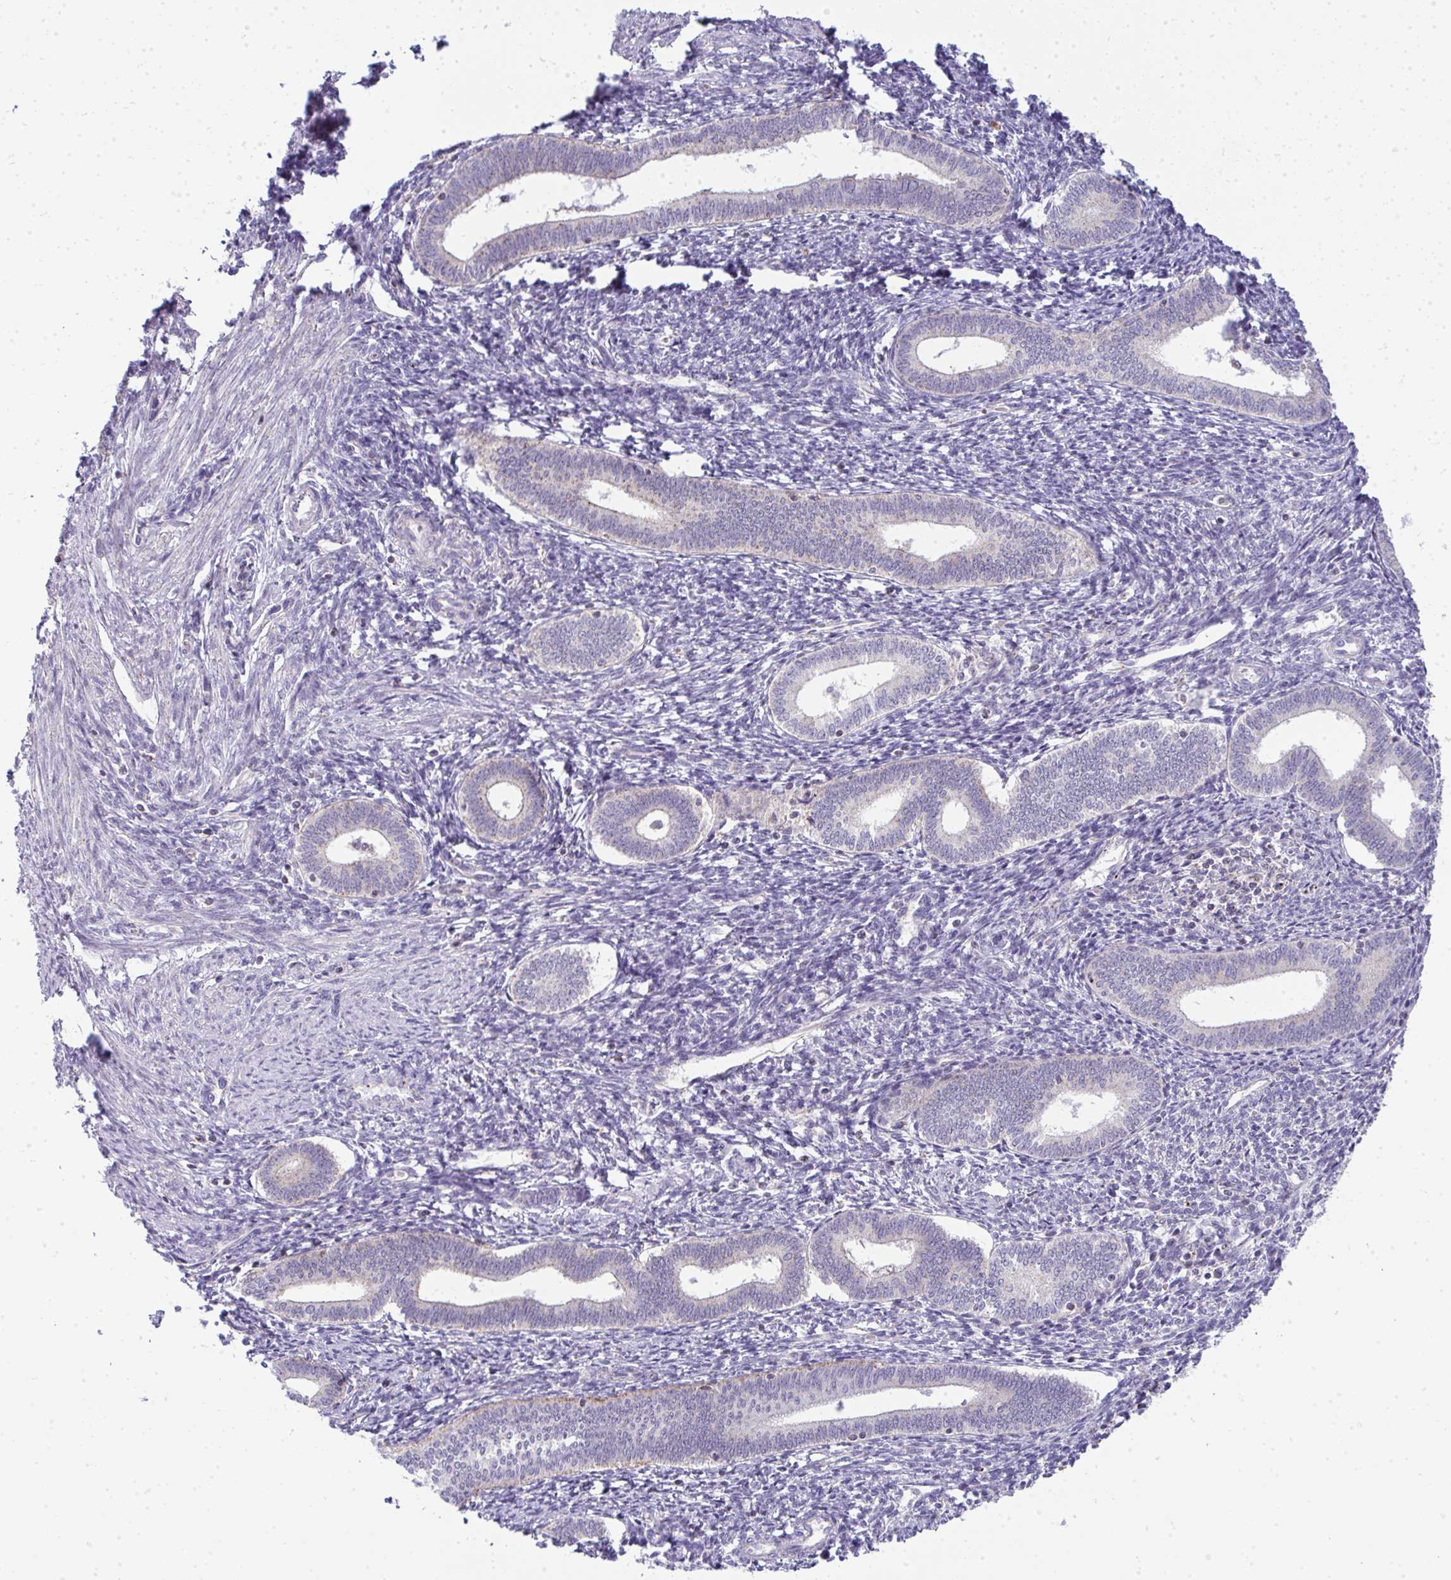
{"staining": {"intensity": "negative", "quantity": "none", "location": "none"}, "tissue": "endometrium", "cell_type": "Cells in endometrial stroma", "image_type": "normal", "snomed": [{"axis": "morphology", "description": "Normal tissue, NOS"}, {"axis": "topography", "description": "Endometrium"}], "caption": "Unremarkable endometrium was stained to show a protein in brown. There is no significant expression in cells in endometrial stroma. The staining is performed using DAB brown chromogen with nuclei counter-stained in using hematoxylin.", "gene": "VPS4B", "patient": {"sex": "female", "age": 41}}